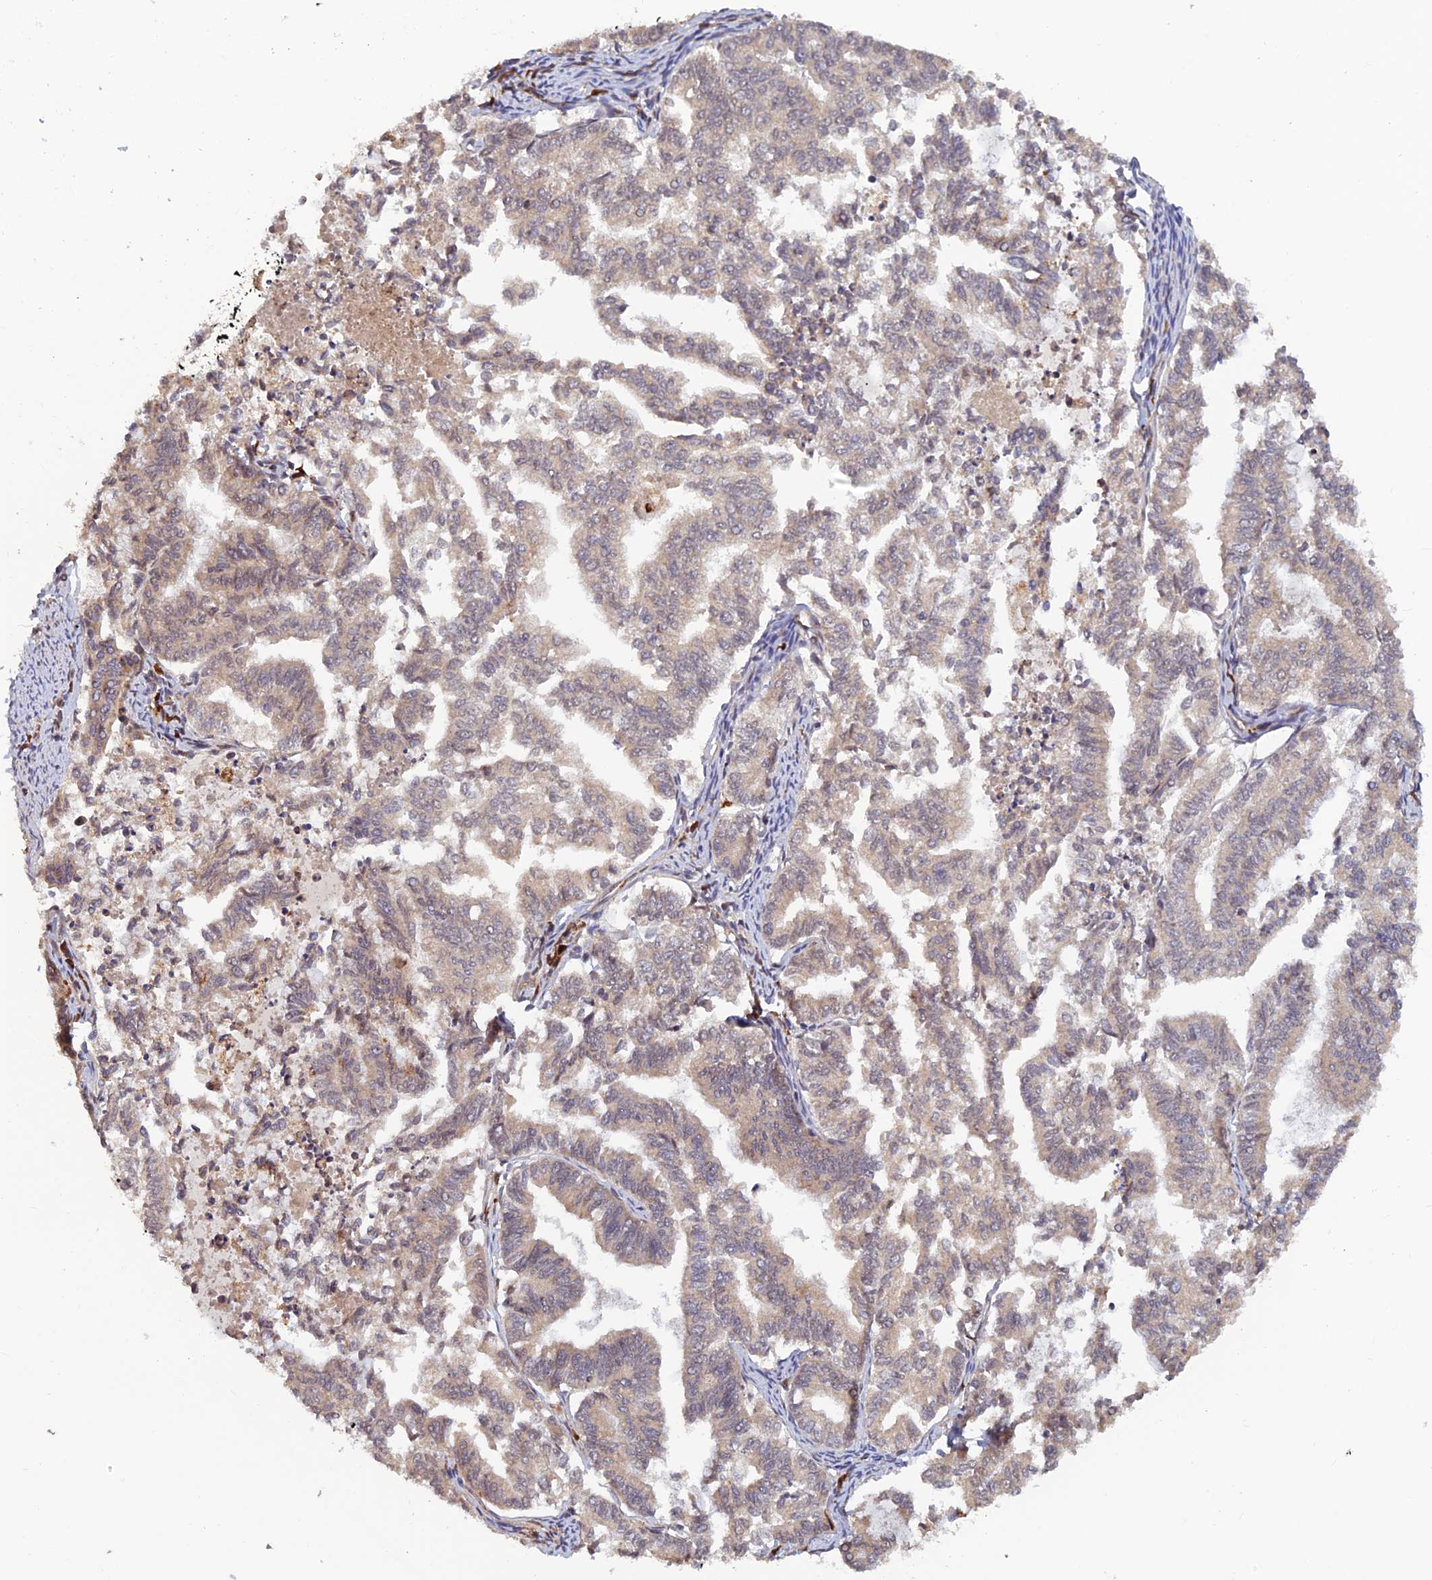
{"staining": {"intensity": "weak", "quantity": ">75%", "location": "cytoplasmic/membranous"}, "tissue": "endometrial cancer", "cell_type": "Tumor cells", "image_type": "cancer", "snomed": [{"axis": "morphology", "description": "Adenocarcinoma, NOS"}, {"axis": "topography", "description": "Endometrium"}], "caption": "Endometrial adenocarcinoma was stained to show a protein in brown. There is low levels of weak cytoplasmic/membranous staining in approximately >75% of tumor cells. The staining was performed using DAB, with brown indicating positive protein expression. Nuclei are stained blue with hematoxylin.", "gene": "ZNF565", "patient": {"sex": "female", "age": 79}}